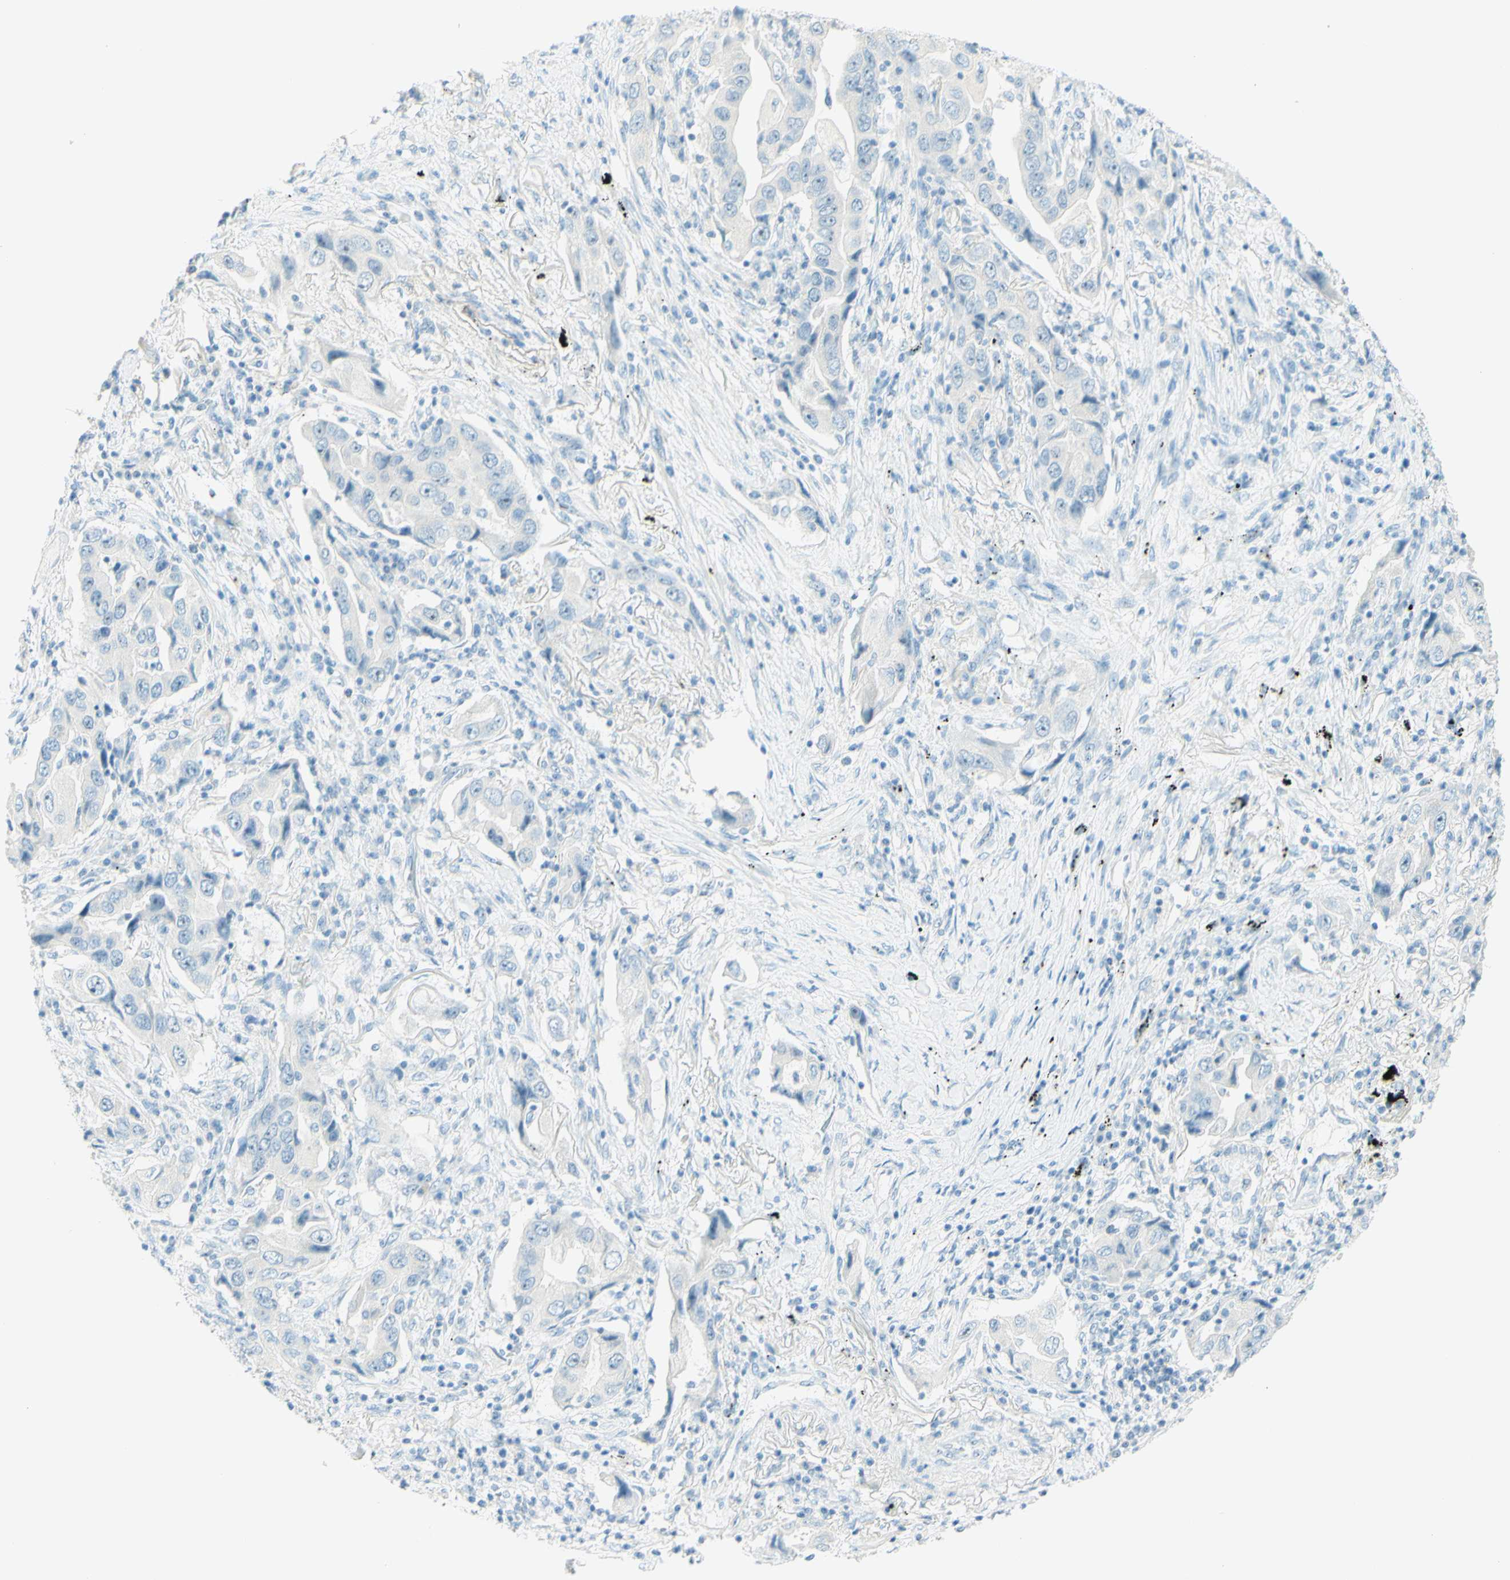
{"staining": {"intensity": "negative", "quantity": "none", "location": "none"}, "tissue": "lung cancer", "cell_type": "Tumor cells", "image_type": "cancer", "snomed": [{"axis": "morphology", "description": "Adenocarcinoma, NOS"}, {"axis": "topography", "description": "Lung"}], "caption": "DAB (3,3'-diaminobenzidine) immunohistochemical staining of lung cancer shows no significant positivity in tumor cells.", "gene": "FMR1NB", "patient": {"sex": "female", "age": 65}}